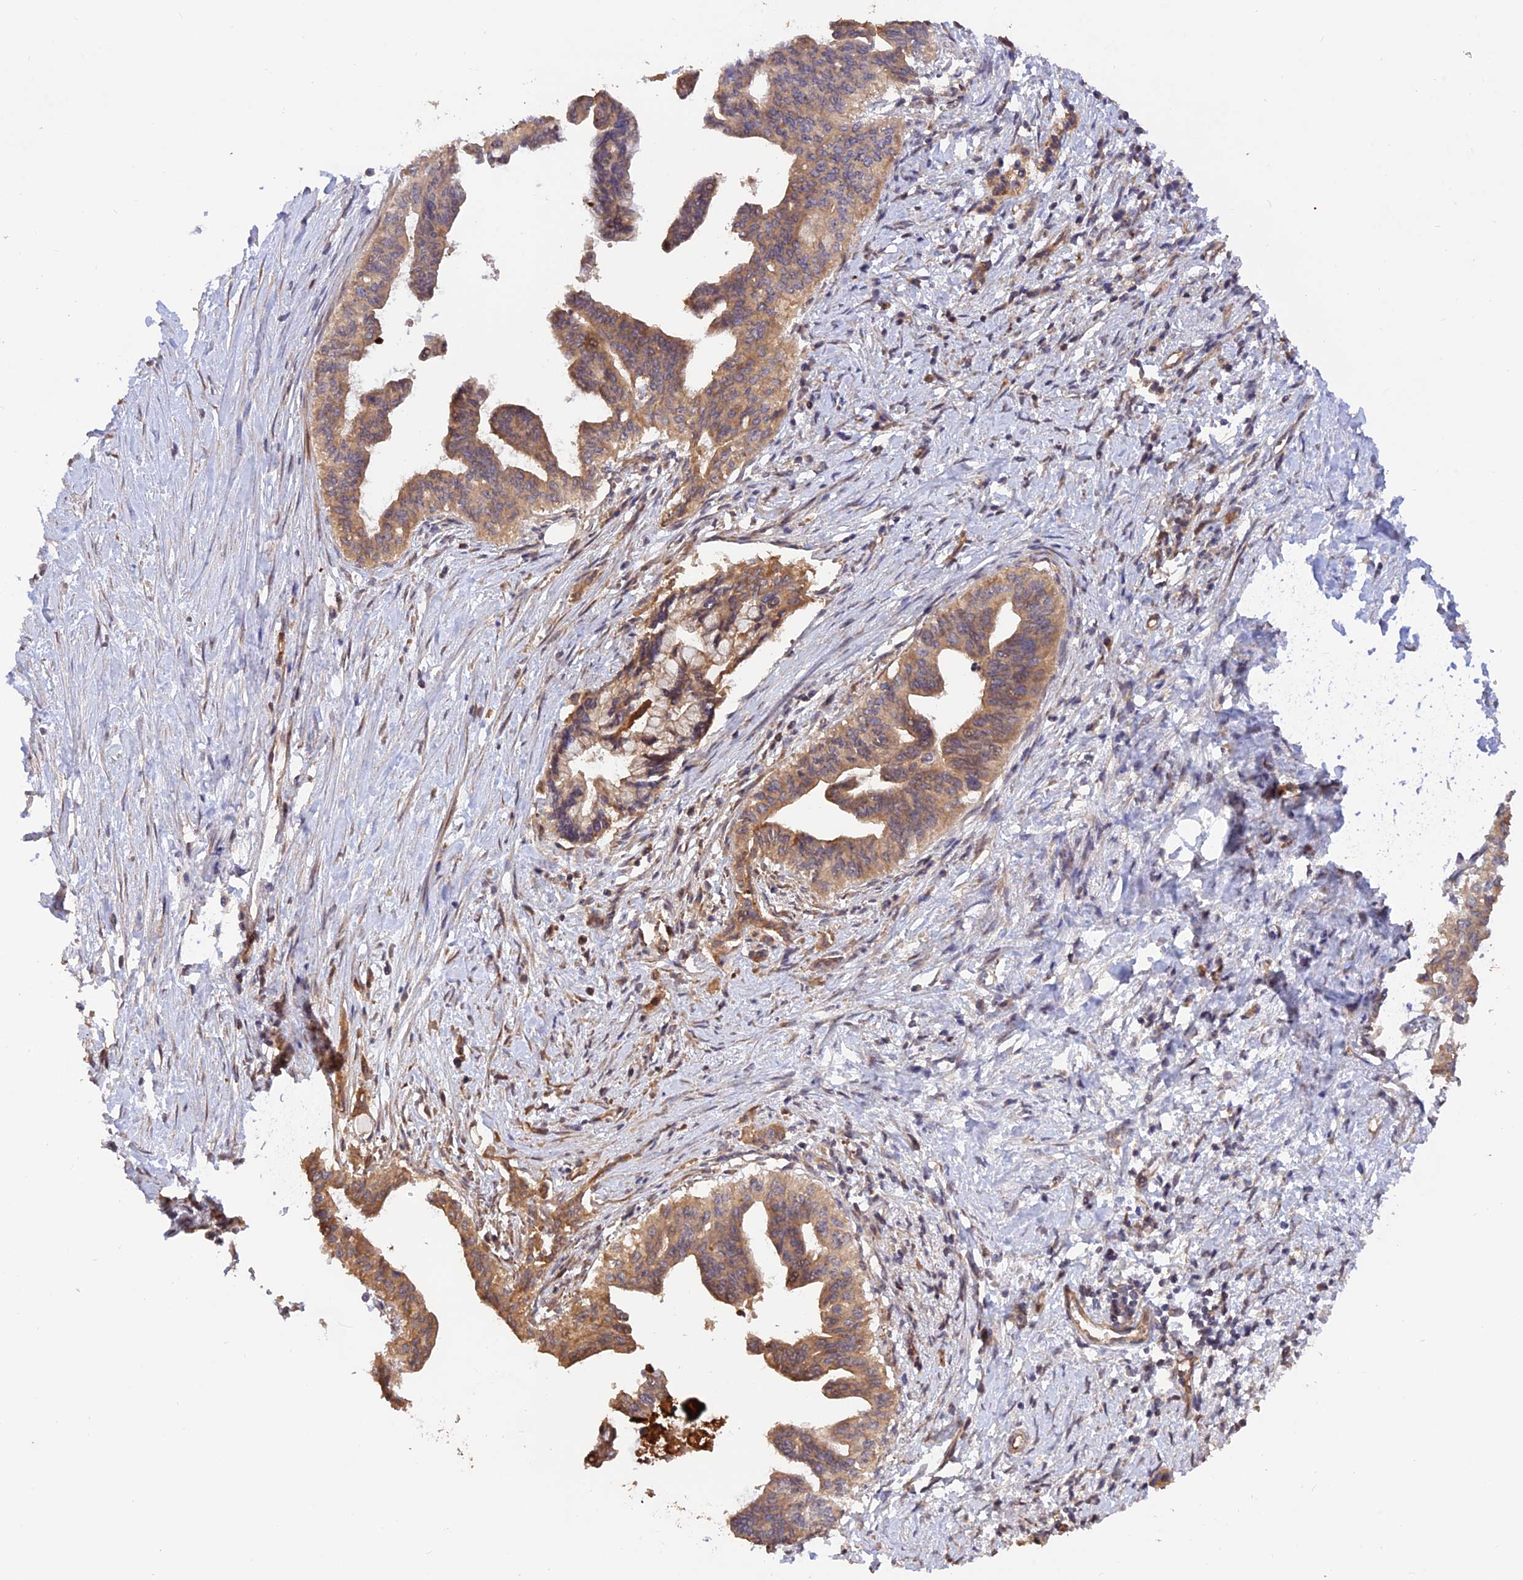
{"staining": {"intensity": "moderate", "quantity": "25%-75%", "location": "cytoplasmic/membranous"}, "tissue": "pancreatic cancer", "cell_type": "Tumor cells", "image_type": "cancer", "snomed": [{"axis": "morphology", "description": "Adenocarcinoma, NOS"}, {"axis": "topography", "description": "Pancreas"}], "caption": "Immunohistochemistry (IHC) of human adenocarcinoma (pancreatic) displays medium levels of moderate cytoplasmic/membranous expression in about 25%-75% of tumor cells. (DAB (3,3'-diaminobenzidine) = brown stain, brightfield microscopy at high magnification).", "gene": "CREBL2", "patient": {"sex": "female", "age": 83}}